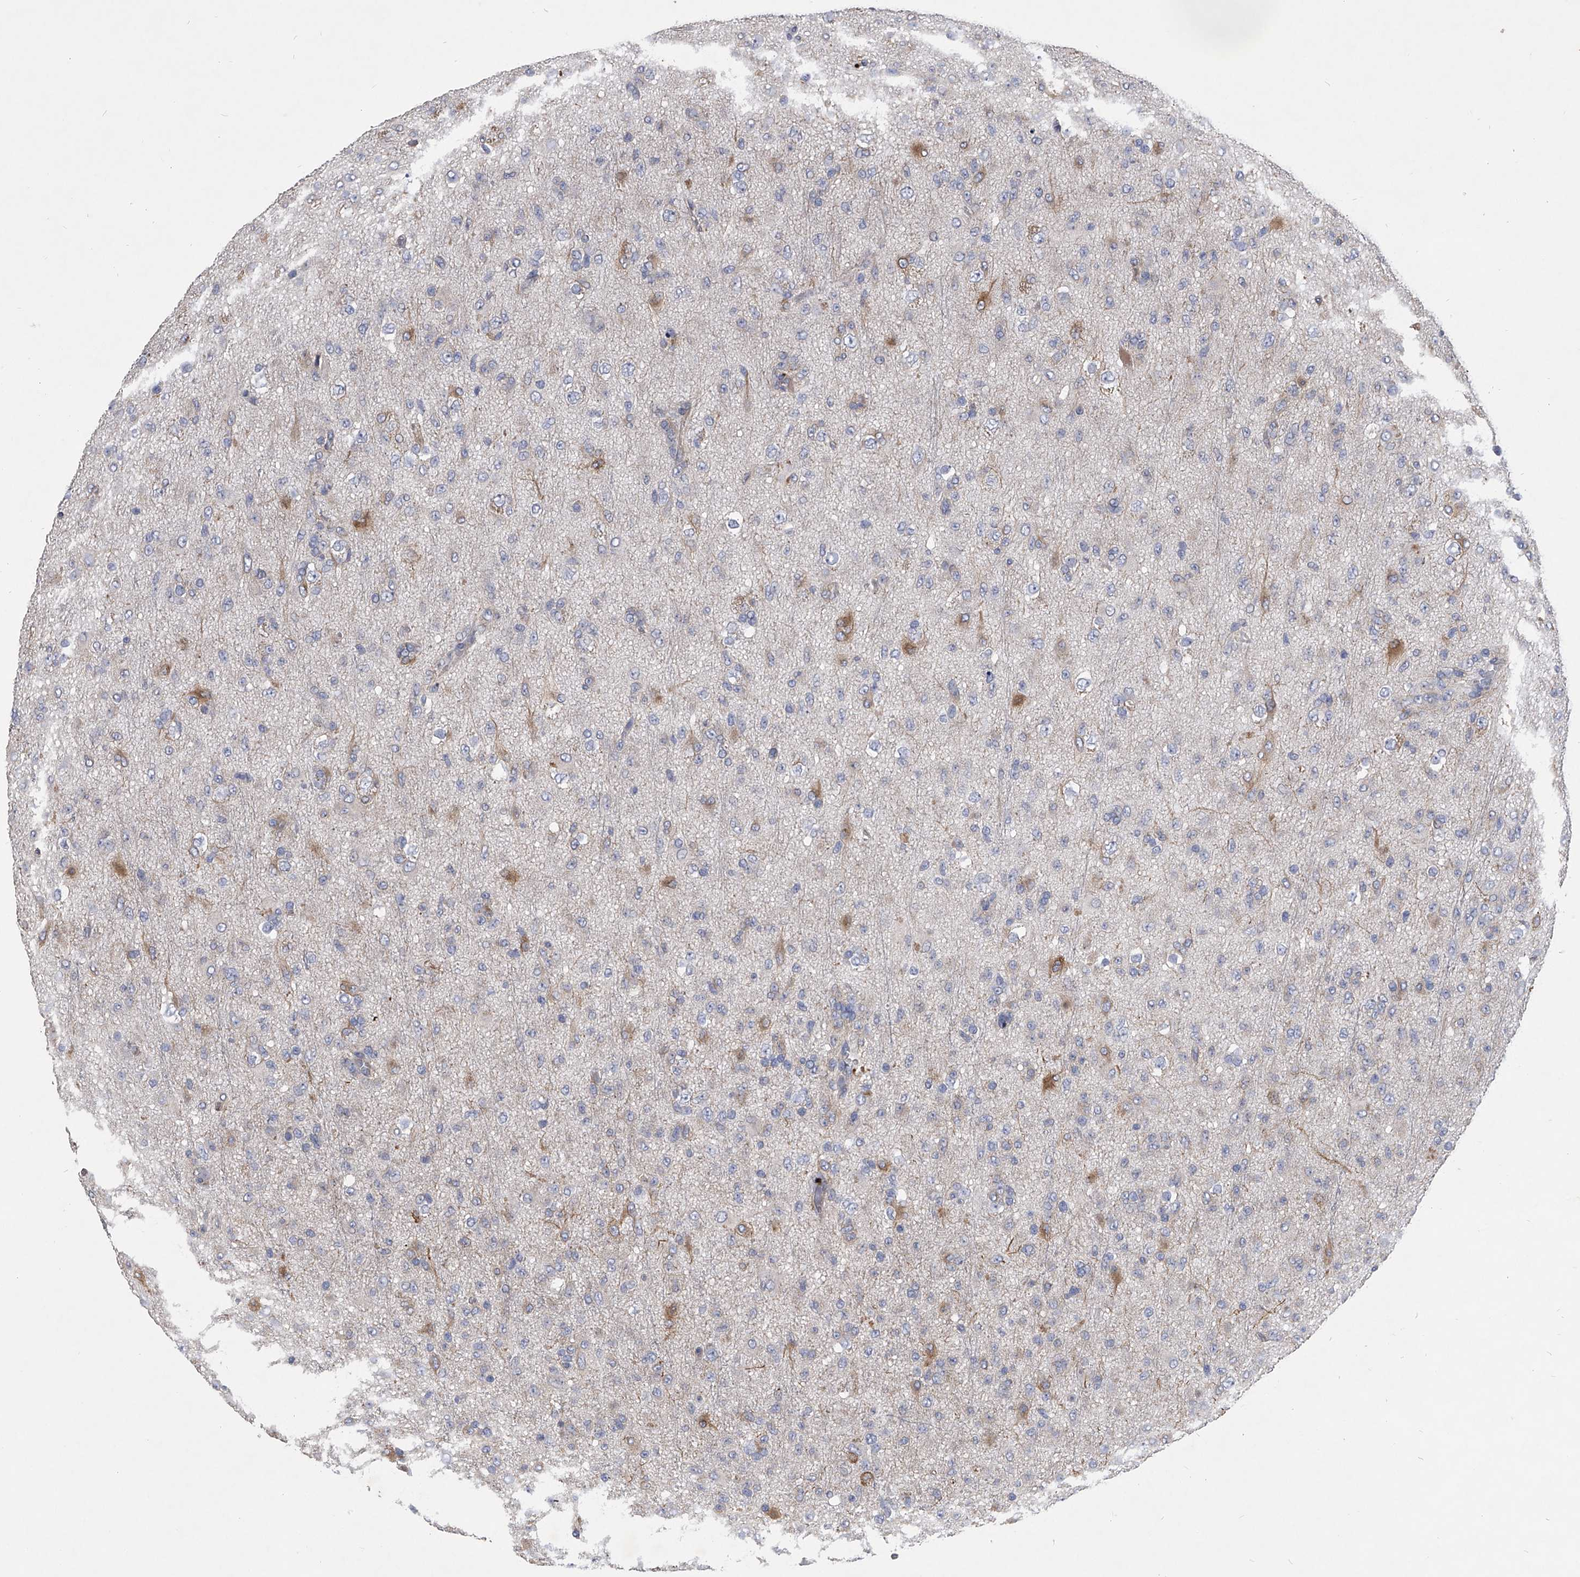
{"staining": {"intensity": "negative", "quantity": "none", "location": "none"}, "tissue": "glioma", "cell_type": "Tumor cells", "image_type": "cancer", "snomed": [{"axis": "morphology", "description": "Glioma, malignant, Low grade"}, {"axis": "topography", "description": "Brain"}], "caption": "Immunohistochemical staining of malignant glioma (low-grade) displays no significant positivity in tumor cells.", "gene": "CCR4", "patient": {"sex": "male", "age": 65}}